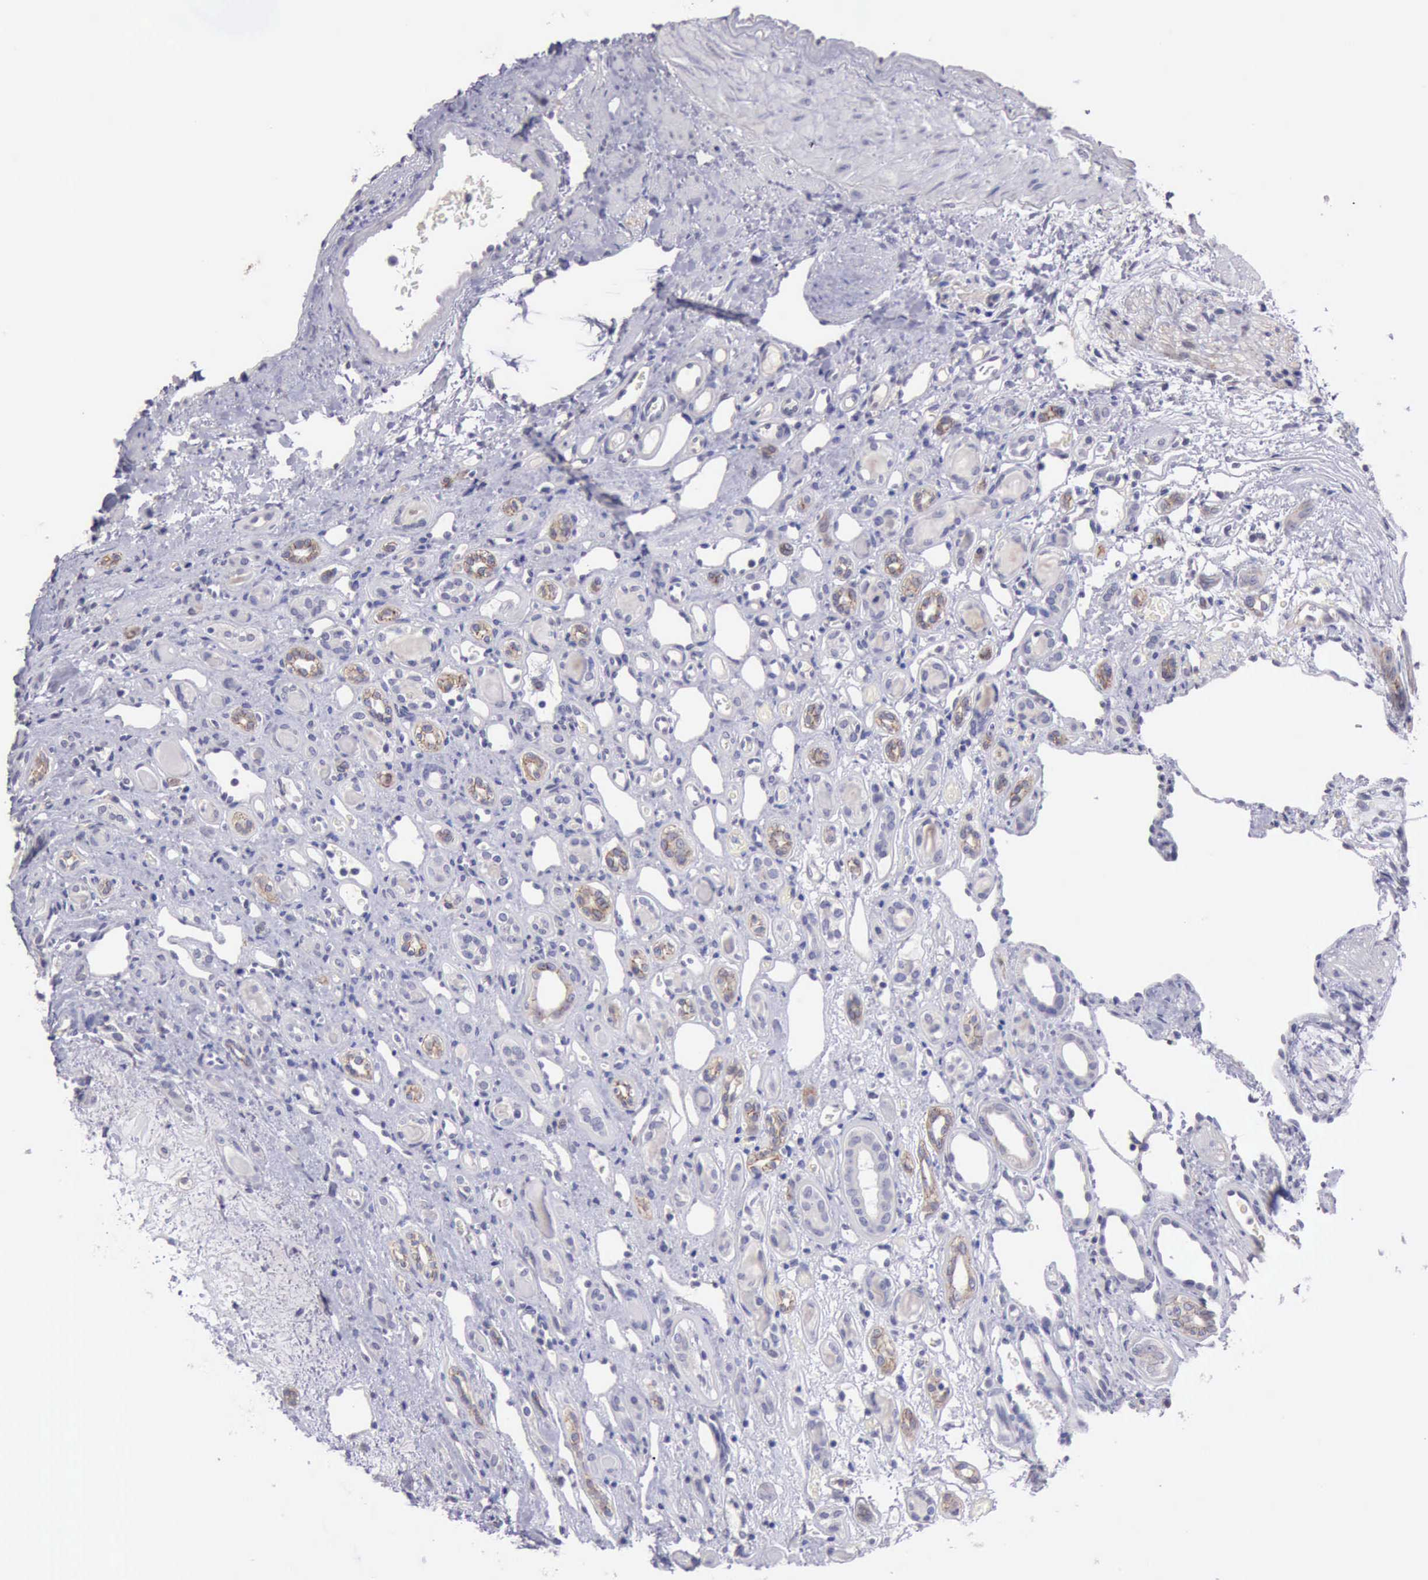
{"staining": {"intensity": "moderate", "quantity": "<25%", "location": "cytoplasmic/membranous"}, "tissue": "renal cancer", "cell_type": "Tumor cells", "image_type": "cancer", "snomed": [{"axis": "morphology", "description": "Adenocarcinoma, NOS"}, {"axis": "topography", "description": "Kidney"}], "caption": "Immunohistochemical staining of renal adenocarcinoma displays moderate cytoplasmic/membranous protein positivity in approximately <25% of tumor cells.", "gene": "KCND1", "patient": {"sex": "female", "age": 60}}